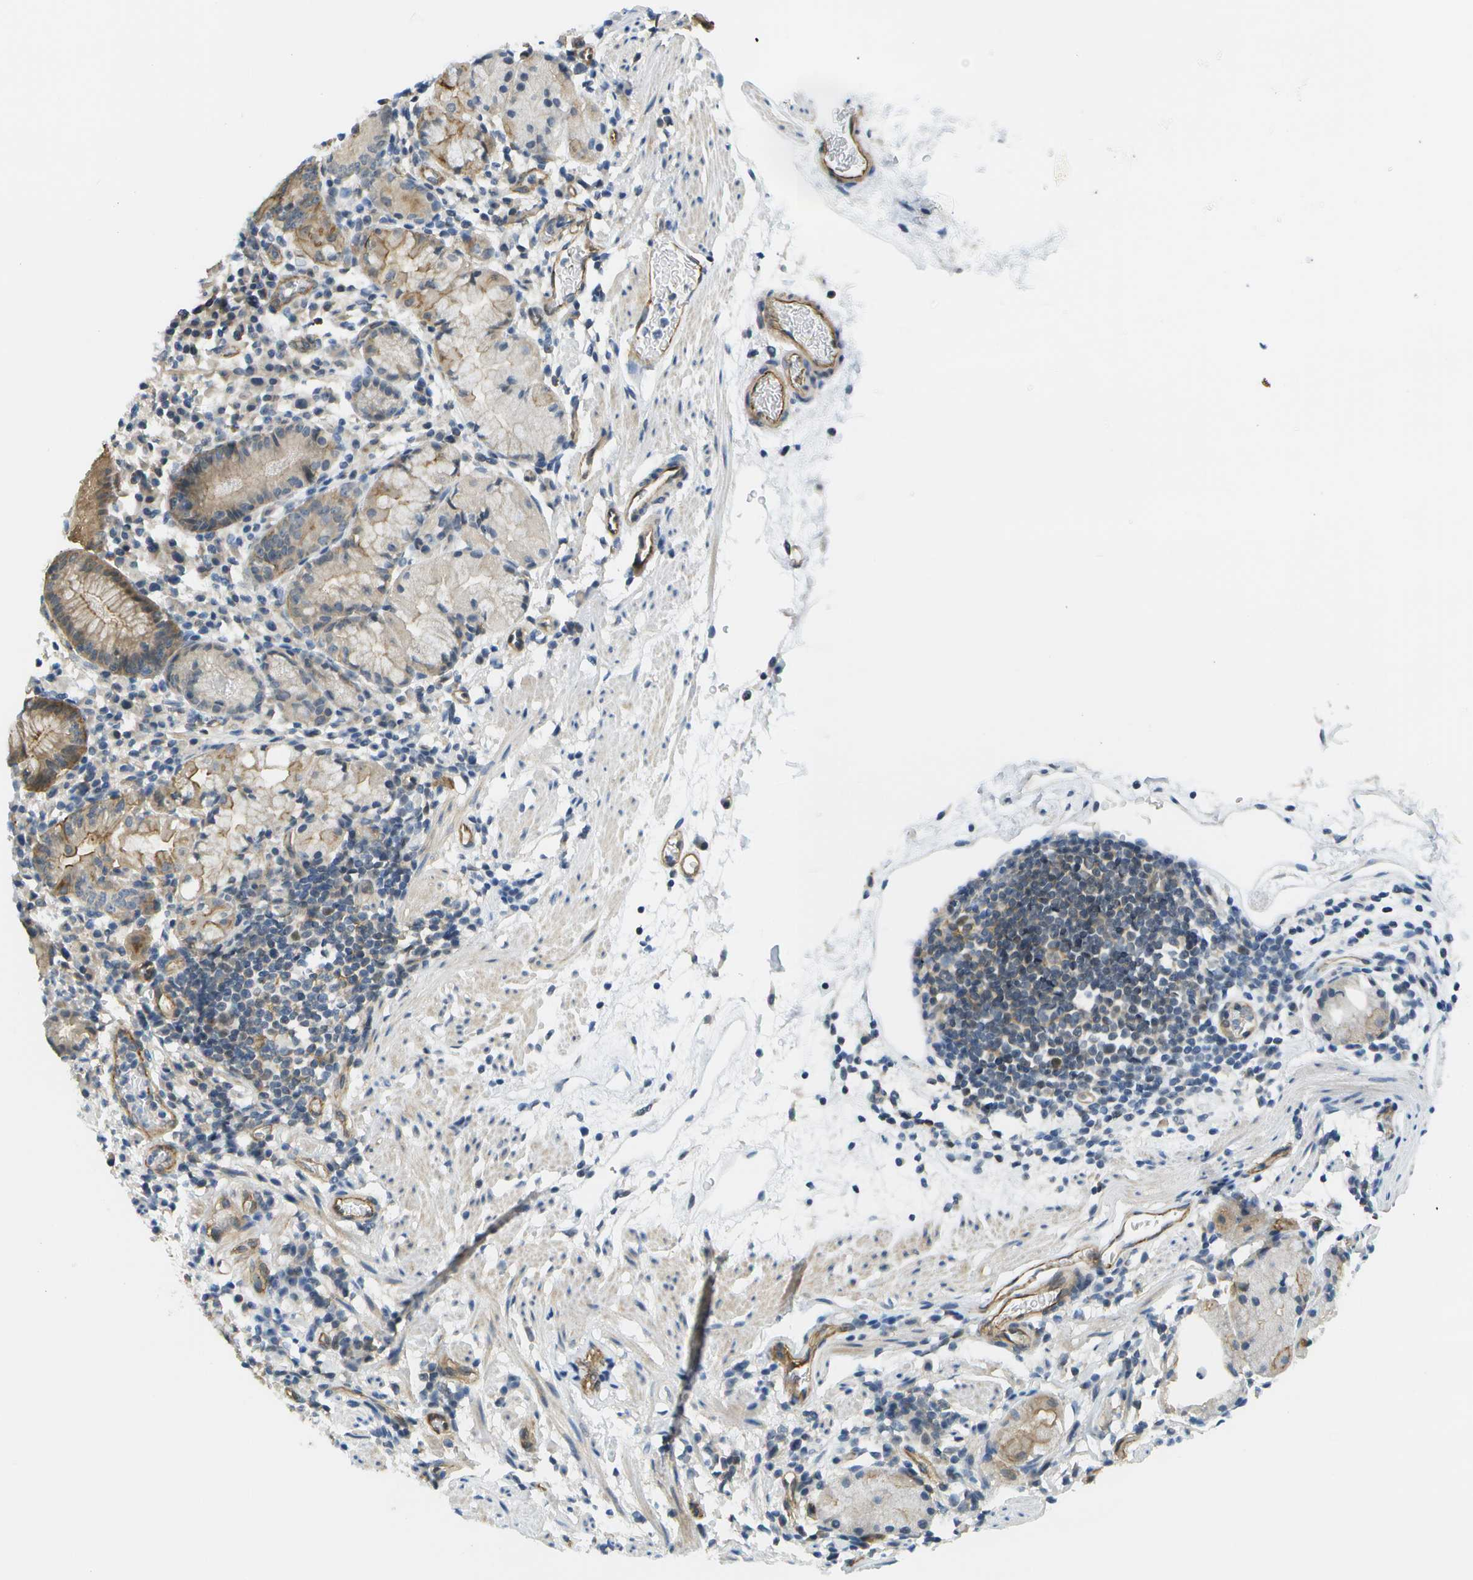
{"staining": {"intensity": "moderate", "quantity": "25%-75%", "location": "cytoplasmic/membranous"}, "tissue": "stomach", "cell_type": "Glandular cells", "image_type": "normal", "snomed": [{"axis": "morphology", "description": "Normal tissue, NOS"}, {"axis": "topography", "description": "Stomach"}, {"axis": "topography", "description": "Stomach, lower"}], "caption": "Protein expression analysis of unremarkable stomach demonstrates moderate cytoplasmic/membranous positivity in about 25%-75% of glandular cells. (IHC, brightfield microscopy, high magnification).", "gene": "KIAA0040", "patient": {"sex": "female", "age": 75}}